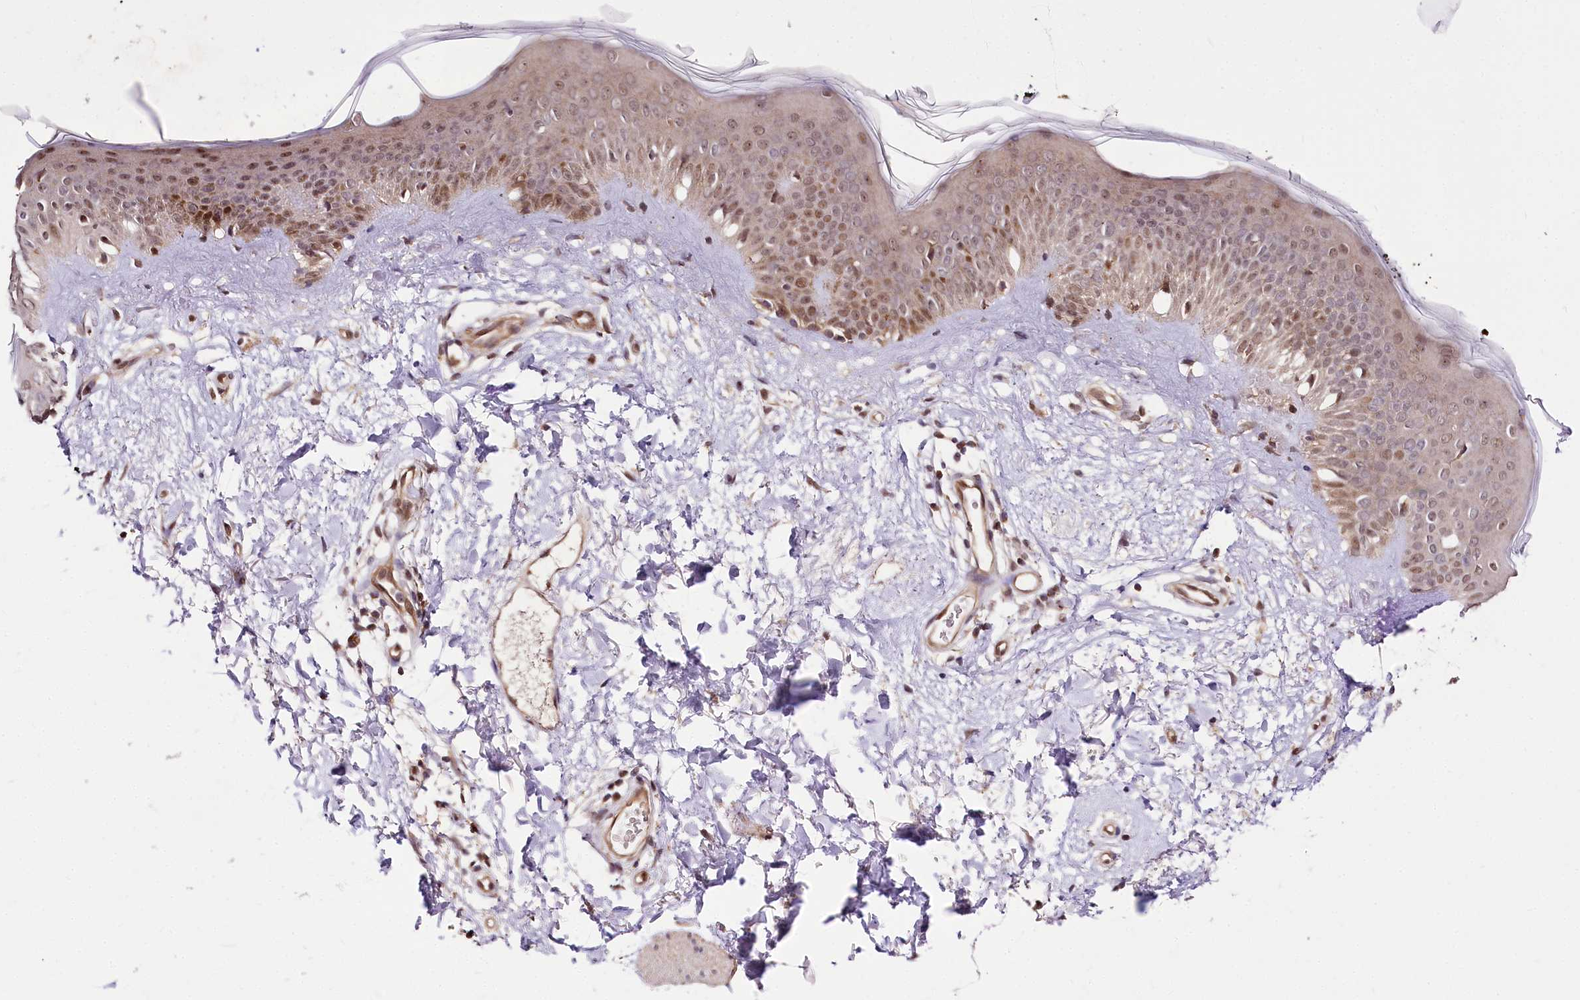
{"staining": {"intensity": "moderate", "quantity": ">75%", "location": "cytoplasmic/membranous,nuclear"}, "tissue": "skin", "cell_type": "Fibroblasts", "image_type": "normal", "snomed": [{"axis": "morphology", "description": "Normal tissue, NOS"}, {"axis": "topography", "description": "Skin"}], "caption": "Immunohistochemistry histopathology image of benign skin stained for a protein (brown), which demonstrates medium levels of moderate cytoplasmic/membranous,nuclear staining in about >75% of fibroblasts.", "gene": "GNL3L", "patient": {"sex": "female", "age": 58}}